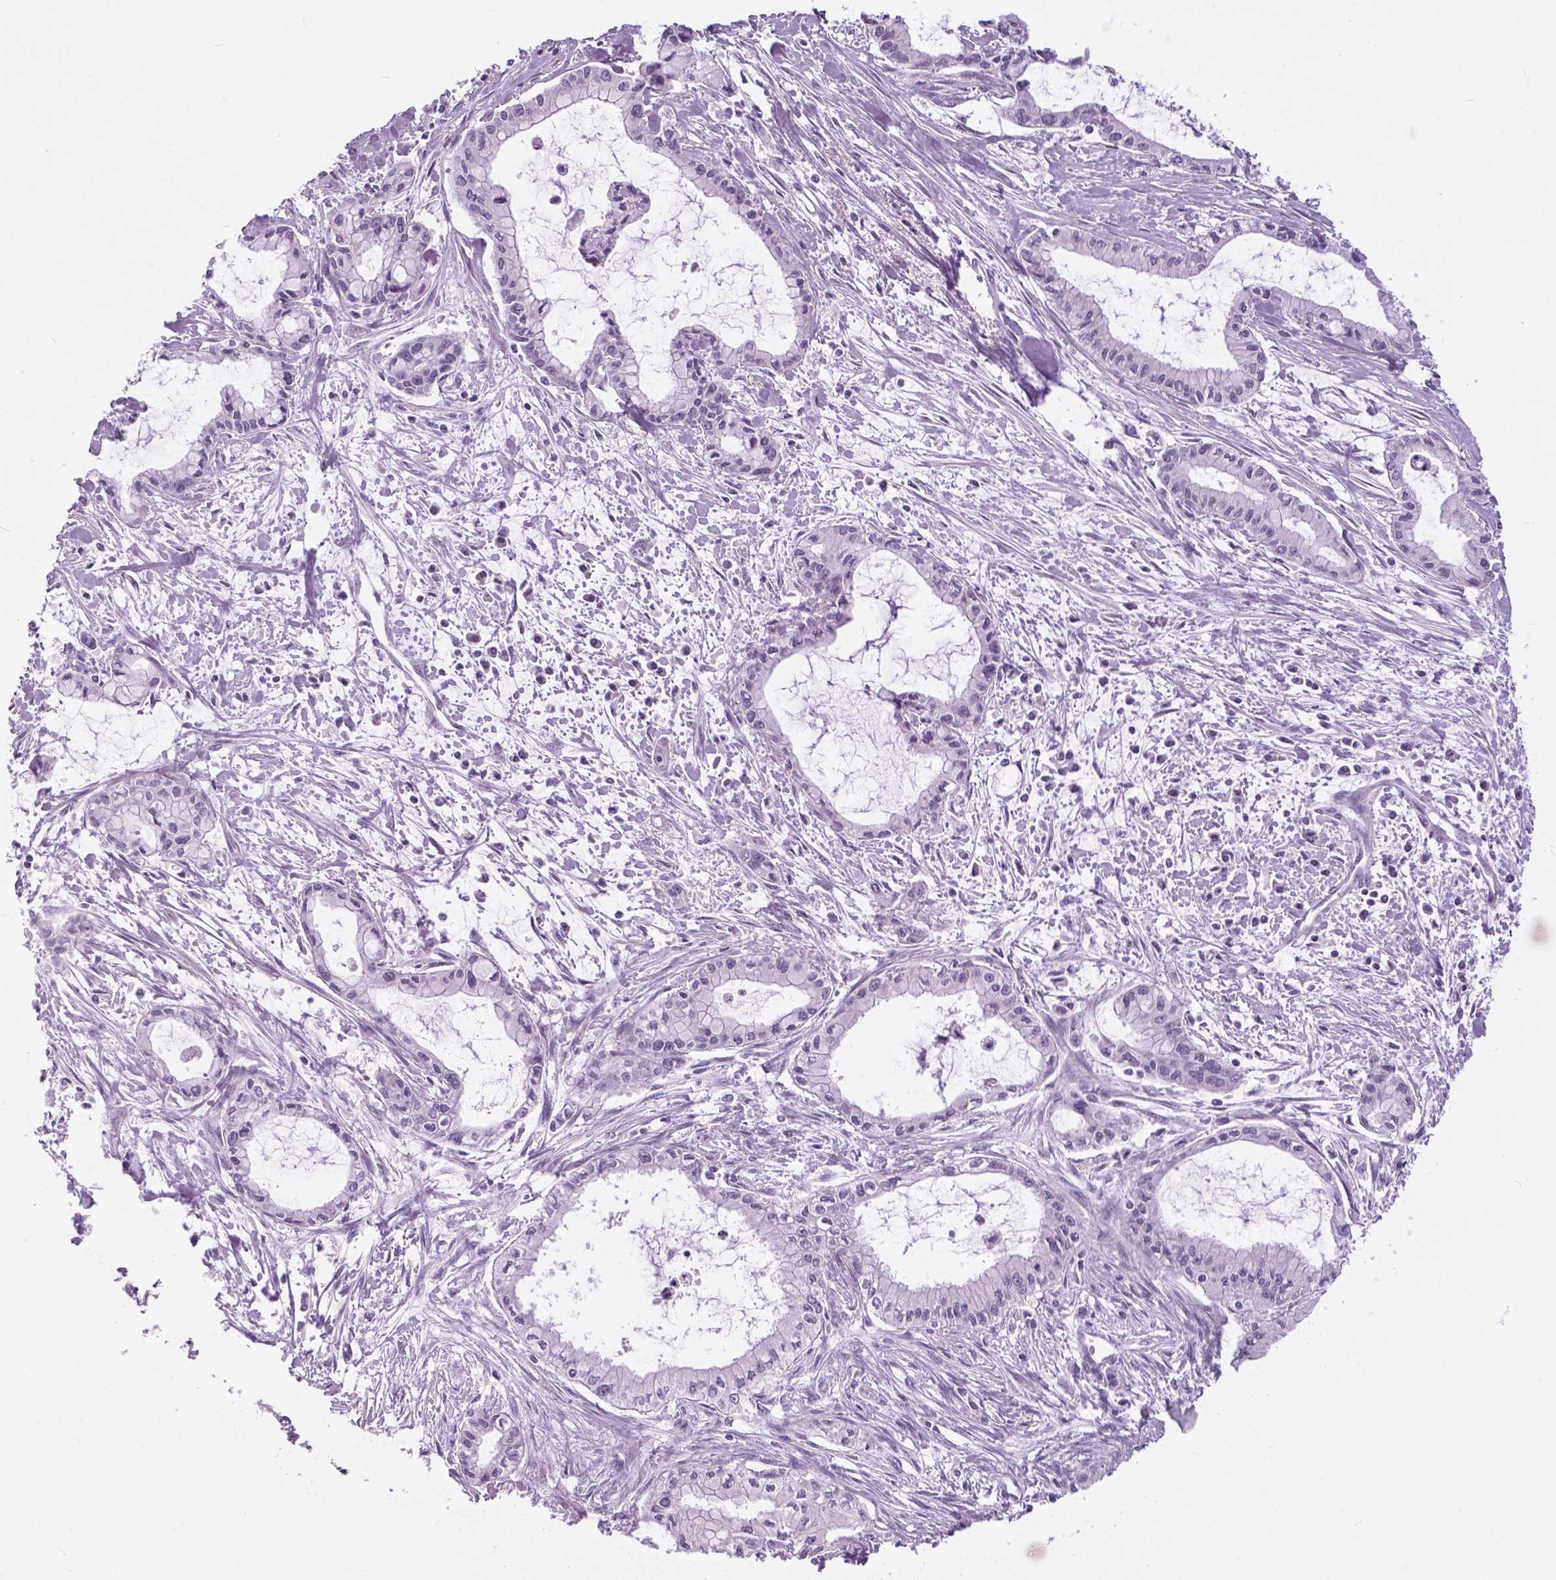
{"staining": {"intensity": "negative", "quantity": "none", "location": "none"}, "tissue": "pancreatic cancer", "cell_type": "Tumor cells", "image_type": "cancer", "snomed": [{"axis": "morphology", "description": "Adenocarcinoma, NOS"}, {"axis": "topography", "description": "Pancreas"}], "caption": "High power microscopy photomicrograph of an immunohistochemistry image of pancreatic cancer (adenocarcinoma), revealing no significant expression in tumor cells.", "gene": "MYOM1", "patient": {"sex": "male", "age": 48}}